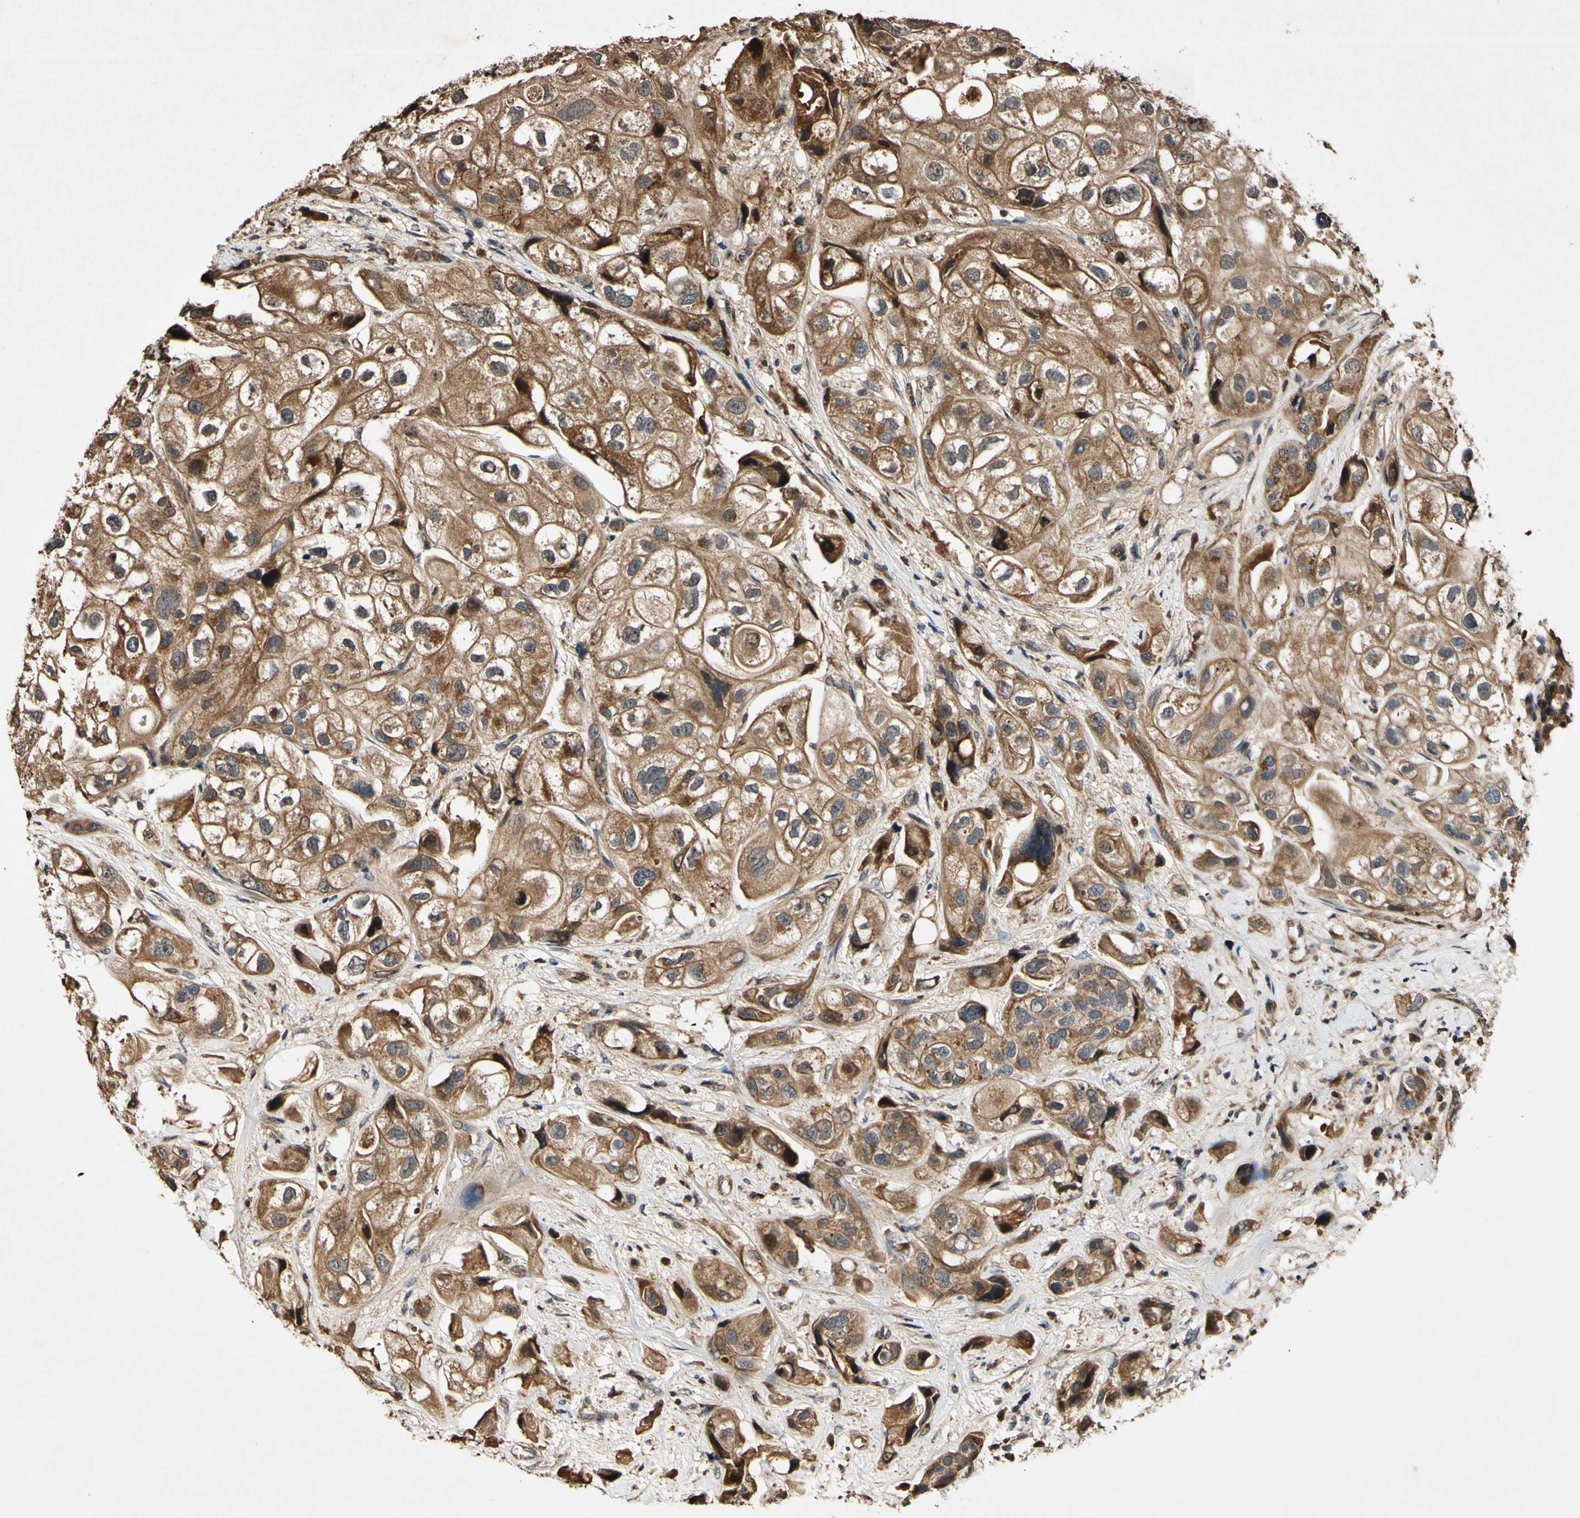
{"staining": {"intensity": "moderate", "quantity": ">75%", "location": "cytoplasmic/membranous"}, "tissue": "urothelial cancer", "cell_type": "Tumor cells", "image_type": "cancer", "snomed": [{"axis": "morphology", "description": "Urothelial carcinoma, High grade"}, {"axis": "topography", "description": "Urinary bladder"}], "caption": "Urothelial carcinoma (high-grade) tissue shows moderate cytoplasmic/membranous positivity in about >75% of tumor cells", "gene": "PLAT", "patient": {"sex": "female", "age": 64}}